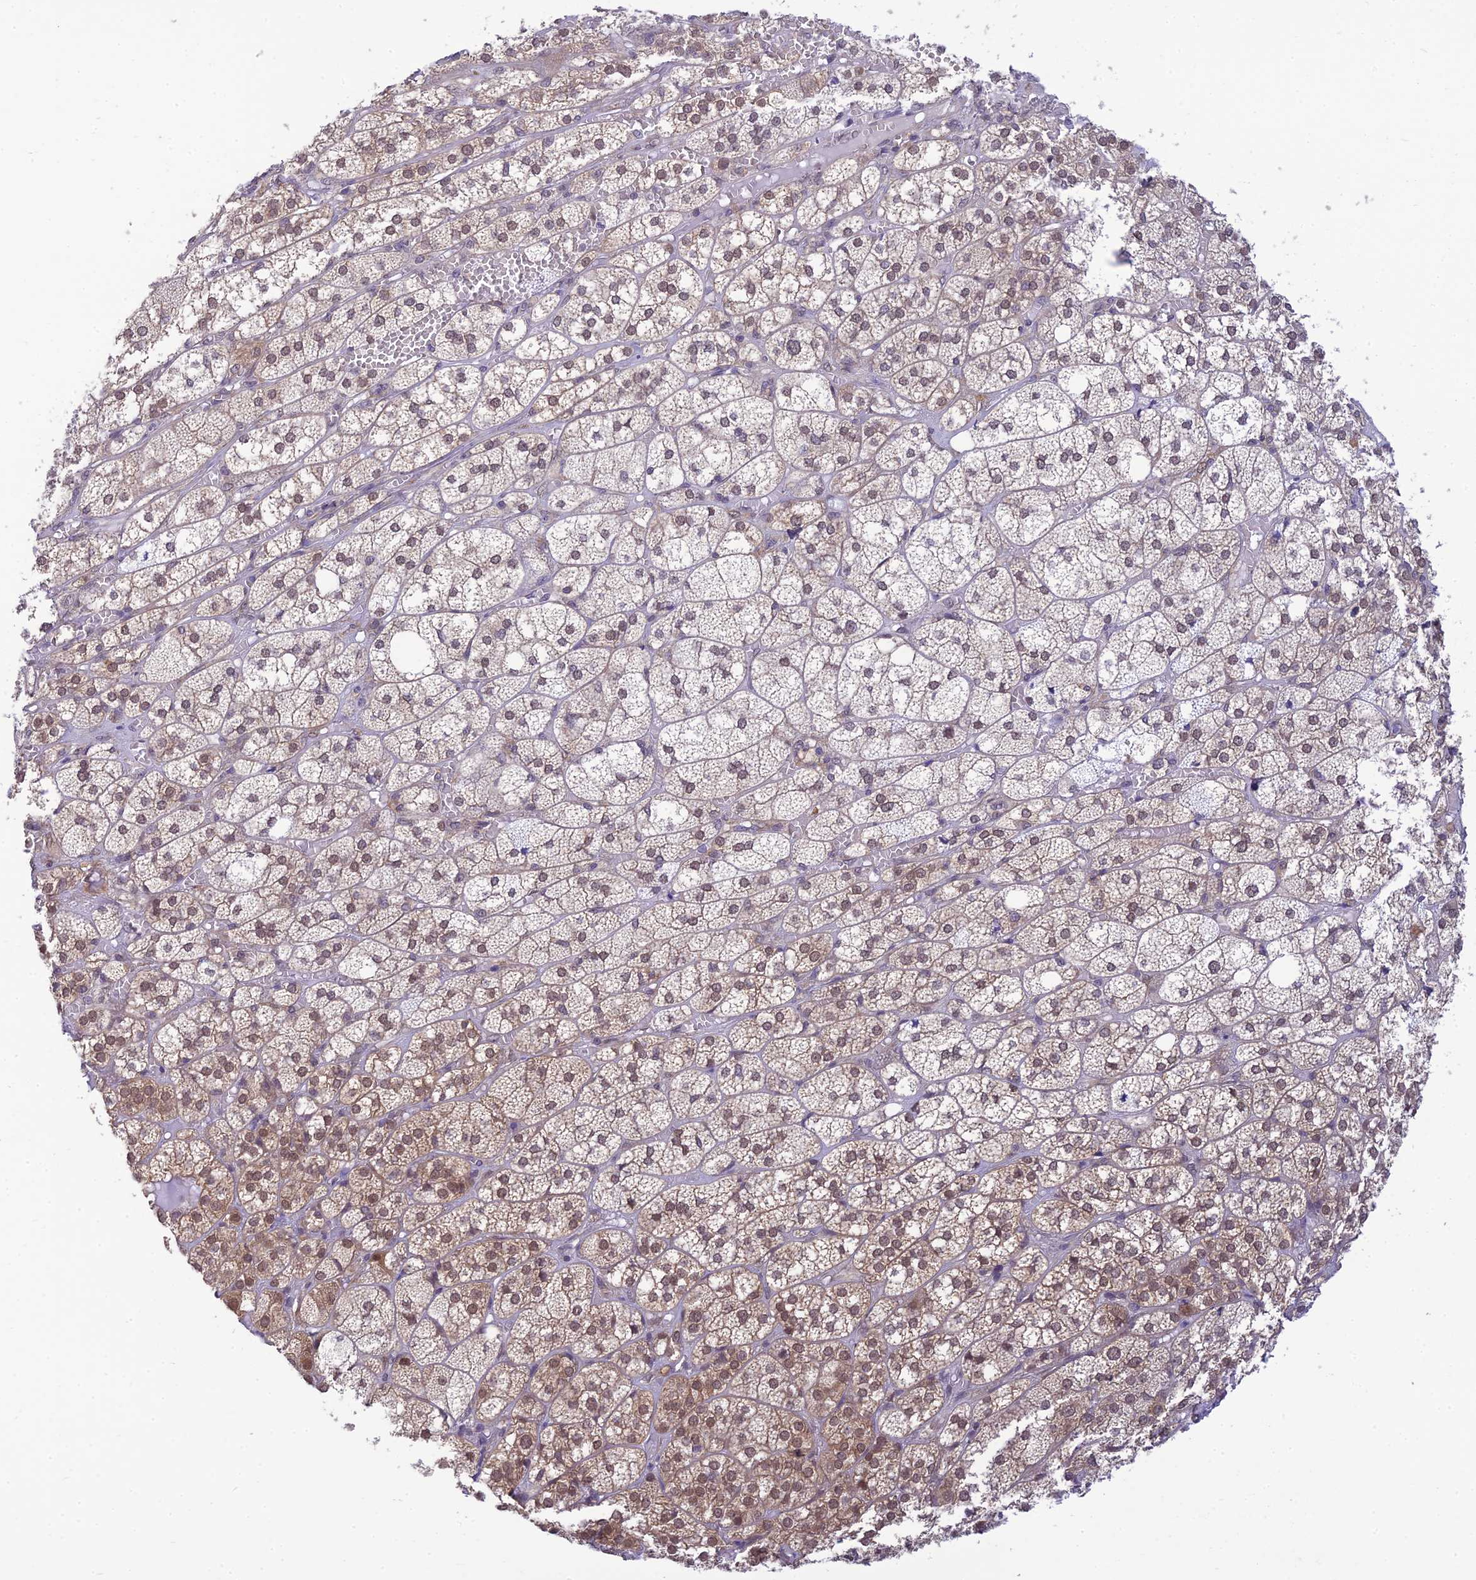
{"staining": {"intensity": "moderate", "quantity": "25%-75%", "location": "cytoplasmic/membranous,nuclear"}, "tissue": "adrenal gland", "cell_type": "Glandular cells", "image_type": "normal", "snomed": [{"axis": "morphology", "description": "Normal tissue, NOS"}, {"axis": "topography", "description": "Adrenal gland"}], "caption": "High-magnification brightfield microscopy of normal adrenal gland stained with DAB (brown) and counterstained with hematoxylin (blue). glandular cells exhibit moderate cytoplasmic/membranous,nuclear staining is identified in about25%-75% of cells.", "gene": "SKIC8", "patient": {"sex": "female", "age": 61}}